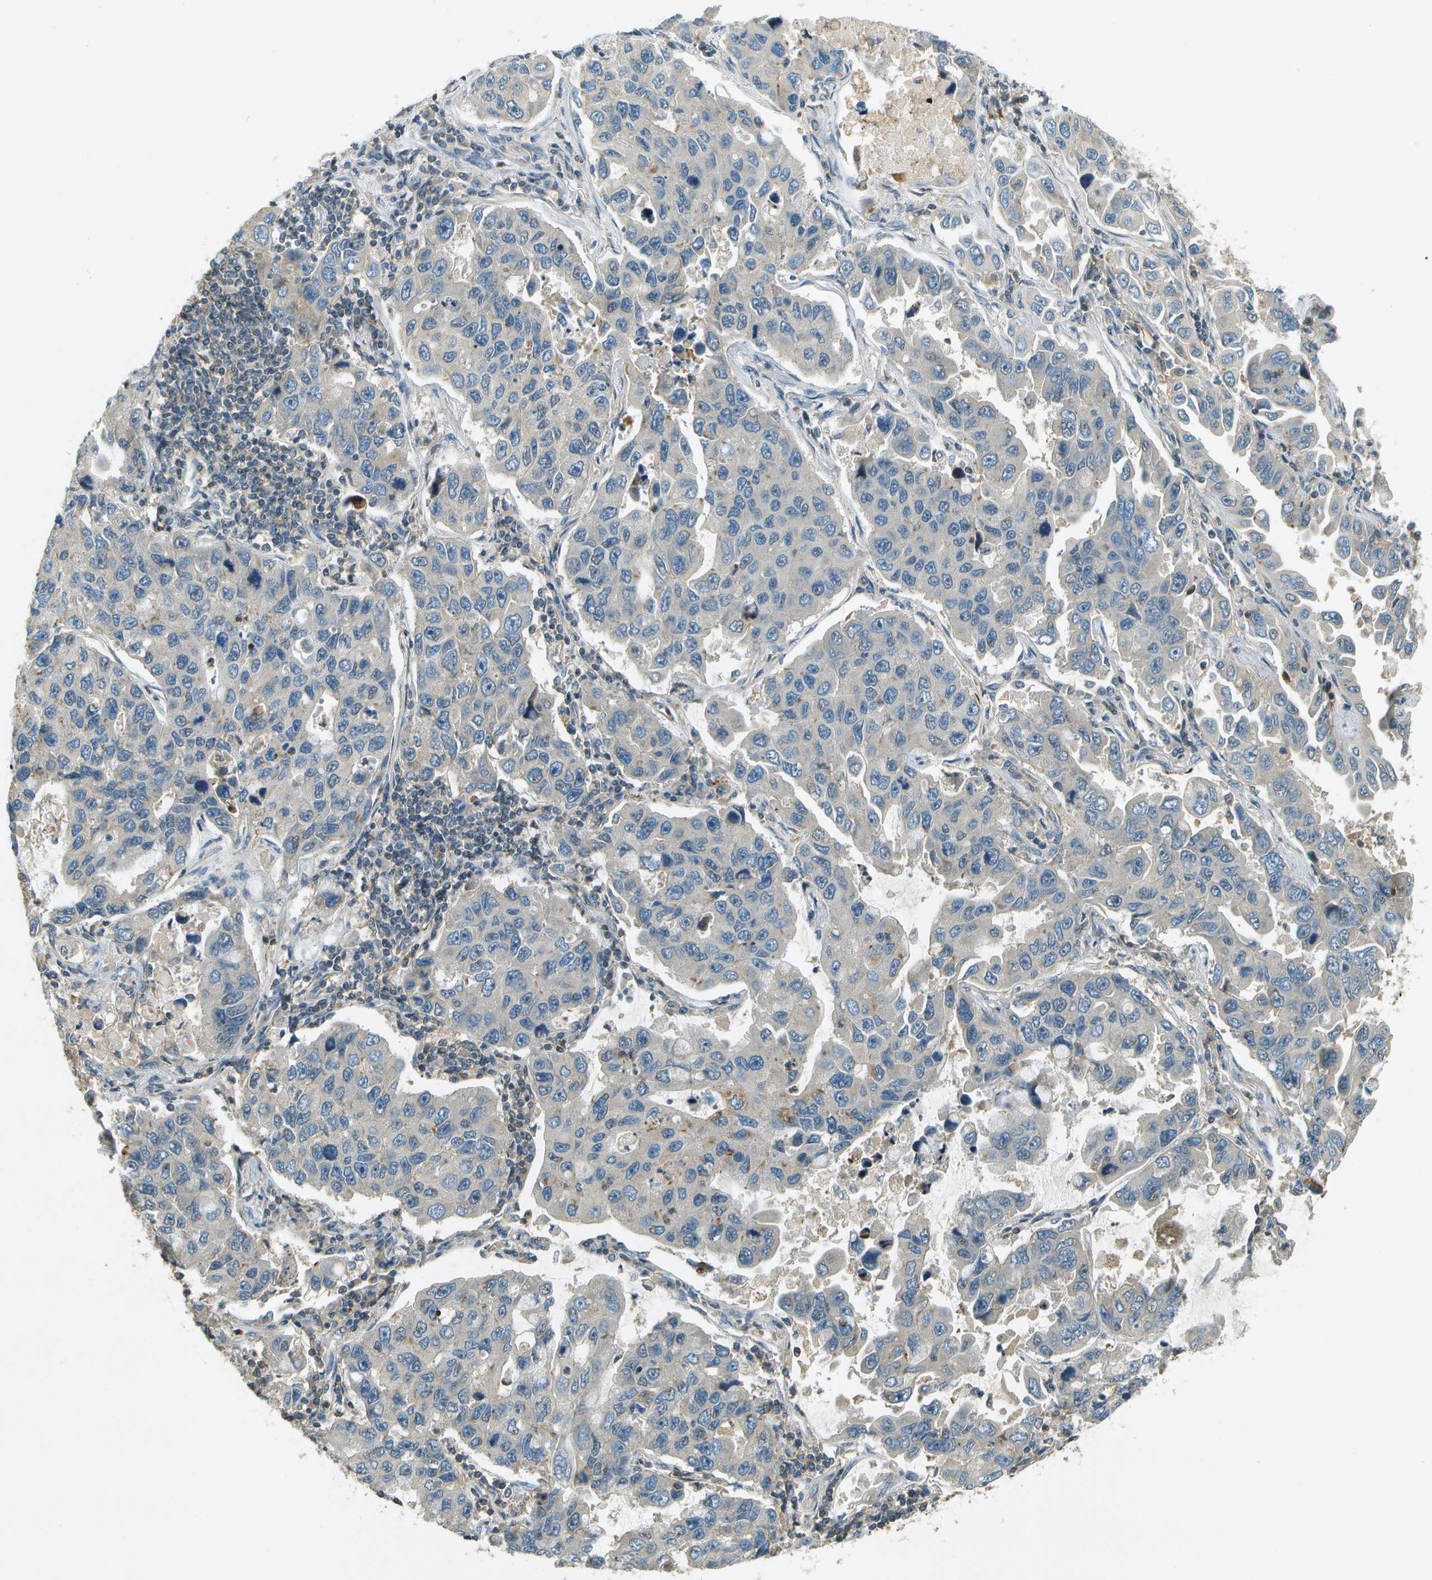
{"staining": {"intensity": "negative", "quantity": "none", "location": "none"}, "tissue": "lung cancer", "cell_type": "Tumor cells", "image_type": "cancer", "snomed": [{"axis": "morphology", "description": "Adenocarcinoma, NOS"}, {"axis": "topography", "description": "Lung"}], "caption": "This image is of adenocarcinoma (lung) stained with immunohistochemistry (IHC) to label a protein in brown with the nuclei are counter-stained blue. There is no staining in tumor cells.", "gene": "NUDT4", "patient": {"sex": "male", "age": 64}}